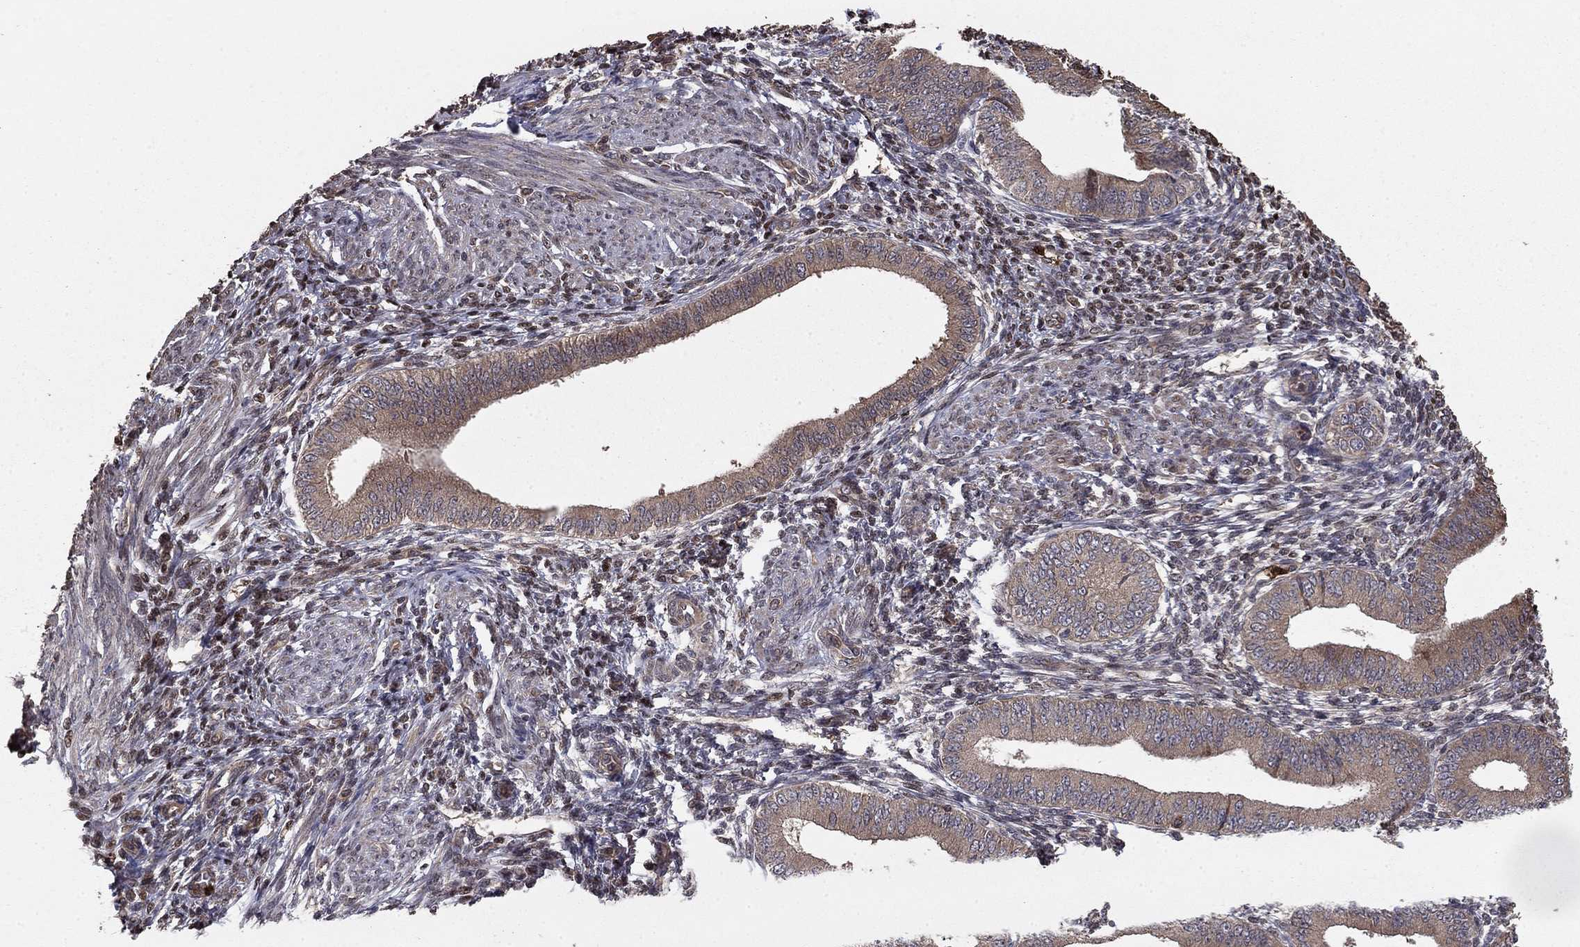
{"staining": {"intensity": "negative", "quantity": "none", "location": "none"}, "tissue": "endometrium", "cell_type": "Cells in endometrial stroma", "image_type": "normal", "snomed": [{"axis": "morphology", "description": "Normal tissue, NOS"}, {"axis": "topography", "description": "Endometrium"}], "caption": "An immunohistochemistry (IHC) micrograph of unremarkable endometrium is shown. There is no staining in cells in endometrial stroma of endometrium.", "gene": "GYG1", "patient": {"sex": "female", "age": 42}}